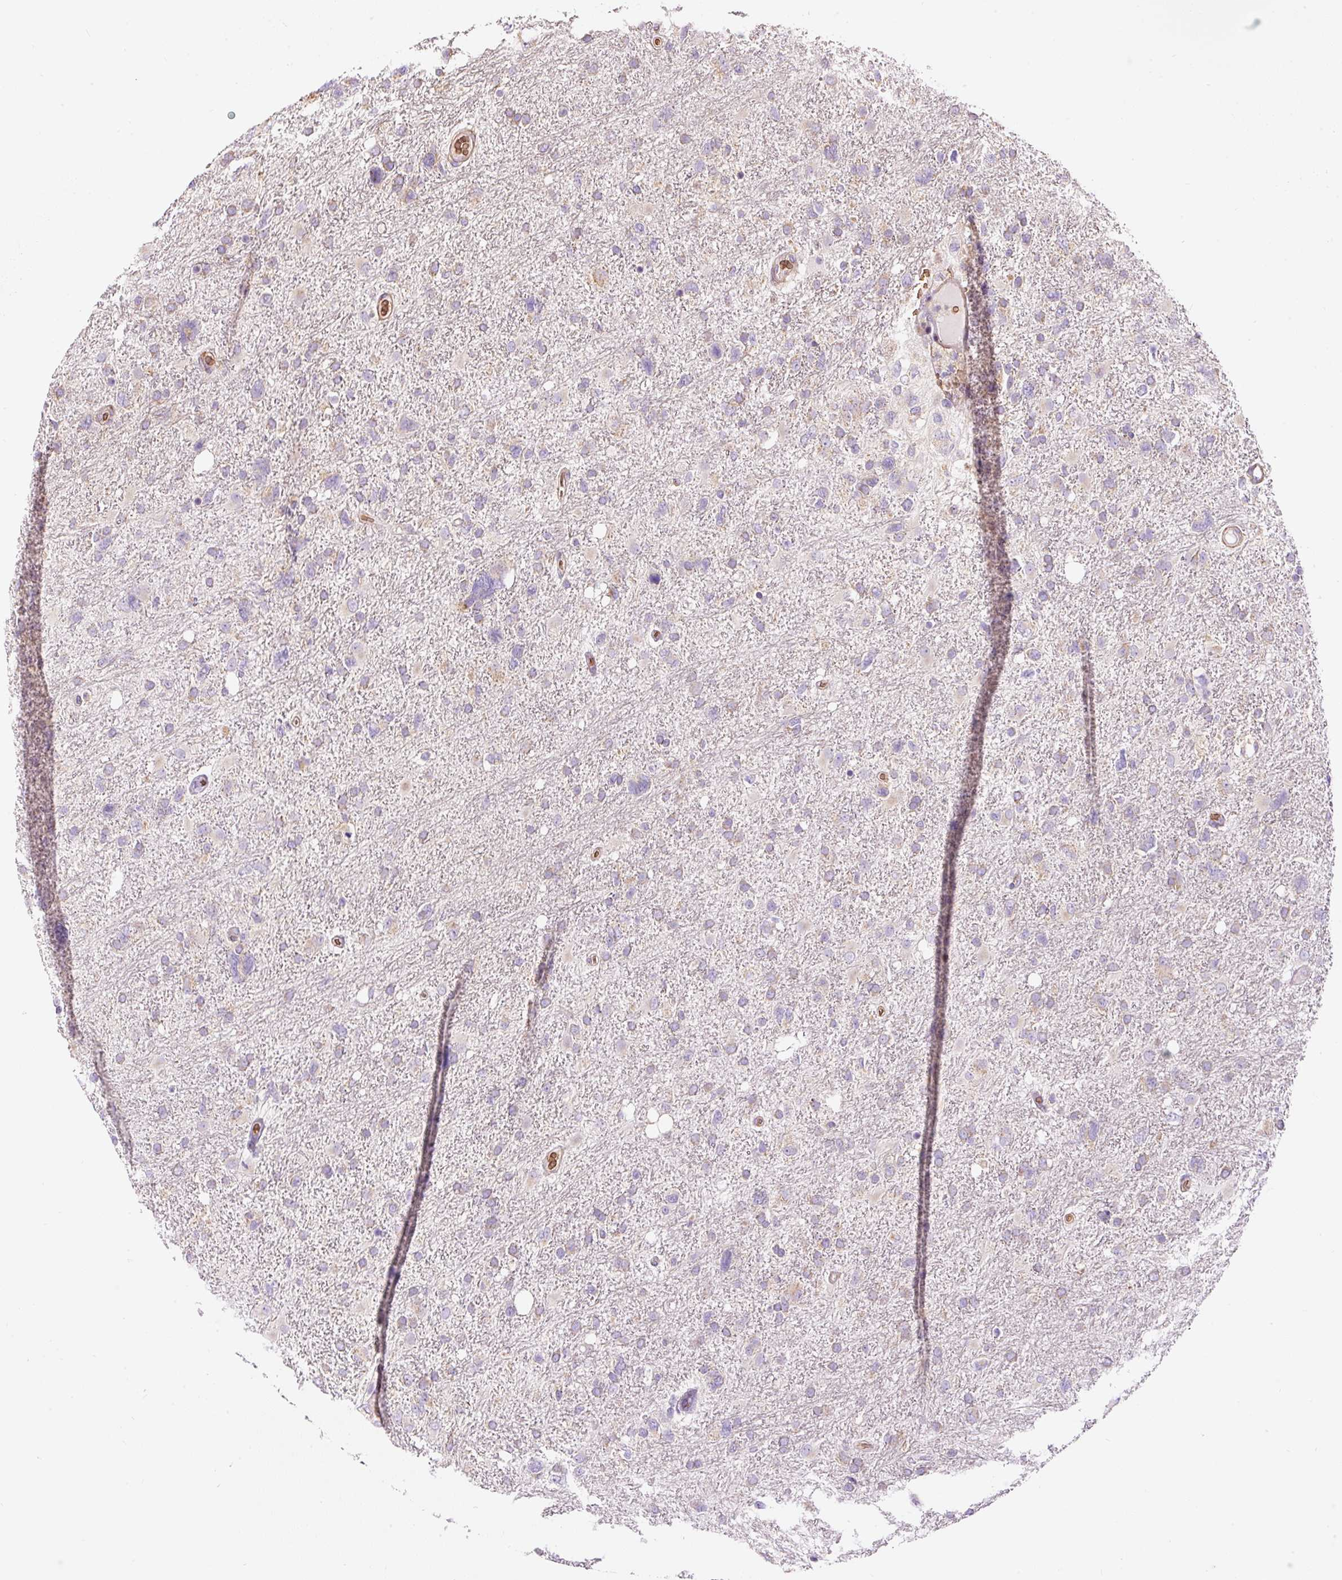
{"staining": {"intensity": "moderate", "quantity": "<25%", "location": "cytoplasmic/membranous"}, "tissue": "glioma", "cell_type": "Tumor cells", "image_type": "cancer", "snomed": [{"axis": "morphology", "description": "Glioma, malignant, High grade"}, {"axis": "topography", "description": "Brain"}], "caption": "Immunohistochemical staining of human malignant glioma (high-grade) exhibits low levels of moderate cytoplasmic/membranous positivity in about <25% of tumor cells.", "gene": "PRRC2A", "patient": {"sex": "male", "age": 61}}